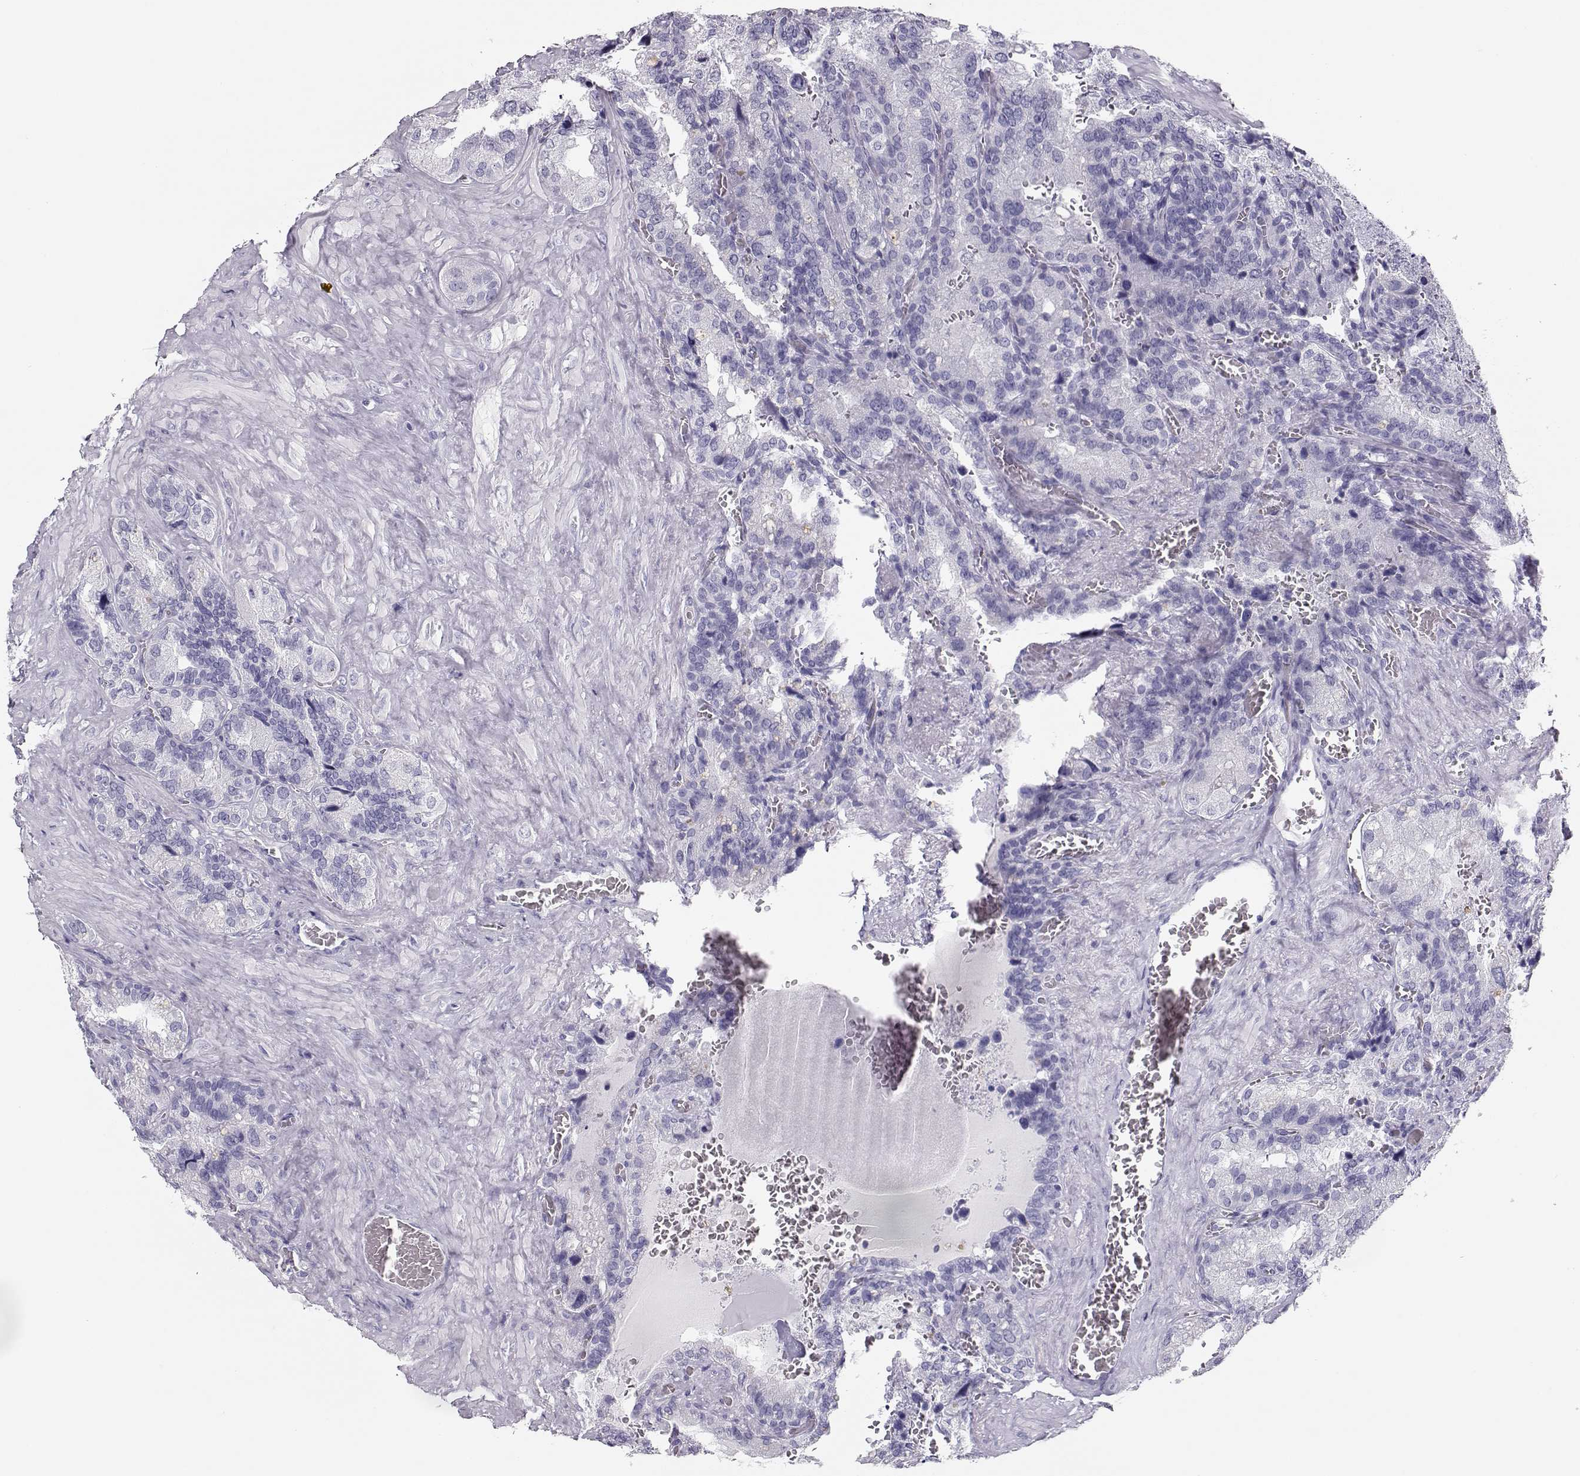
{"staining": {"intensity": "negative", "quantity": "none", "location": "none"}, "tissue": "seminal vesicle", "cell_type": "Glandular cells", "image_type": "normal", "snomed": [{"axis": "morphology", "description": "Normal tissue, NOS"}, {"axis": "topography", "description": "Seminal veicle"}], "caption": "DAB immunohistochemical staining of benign seminal vesicle shows no significant staining in glandular cells.", "gene": "MAGEC1", "patient": {"sex": "male", "age": 72}}